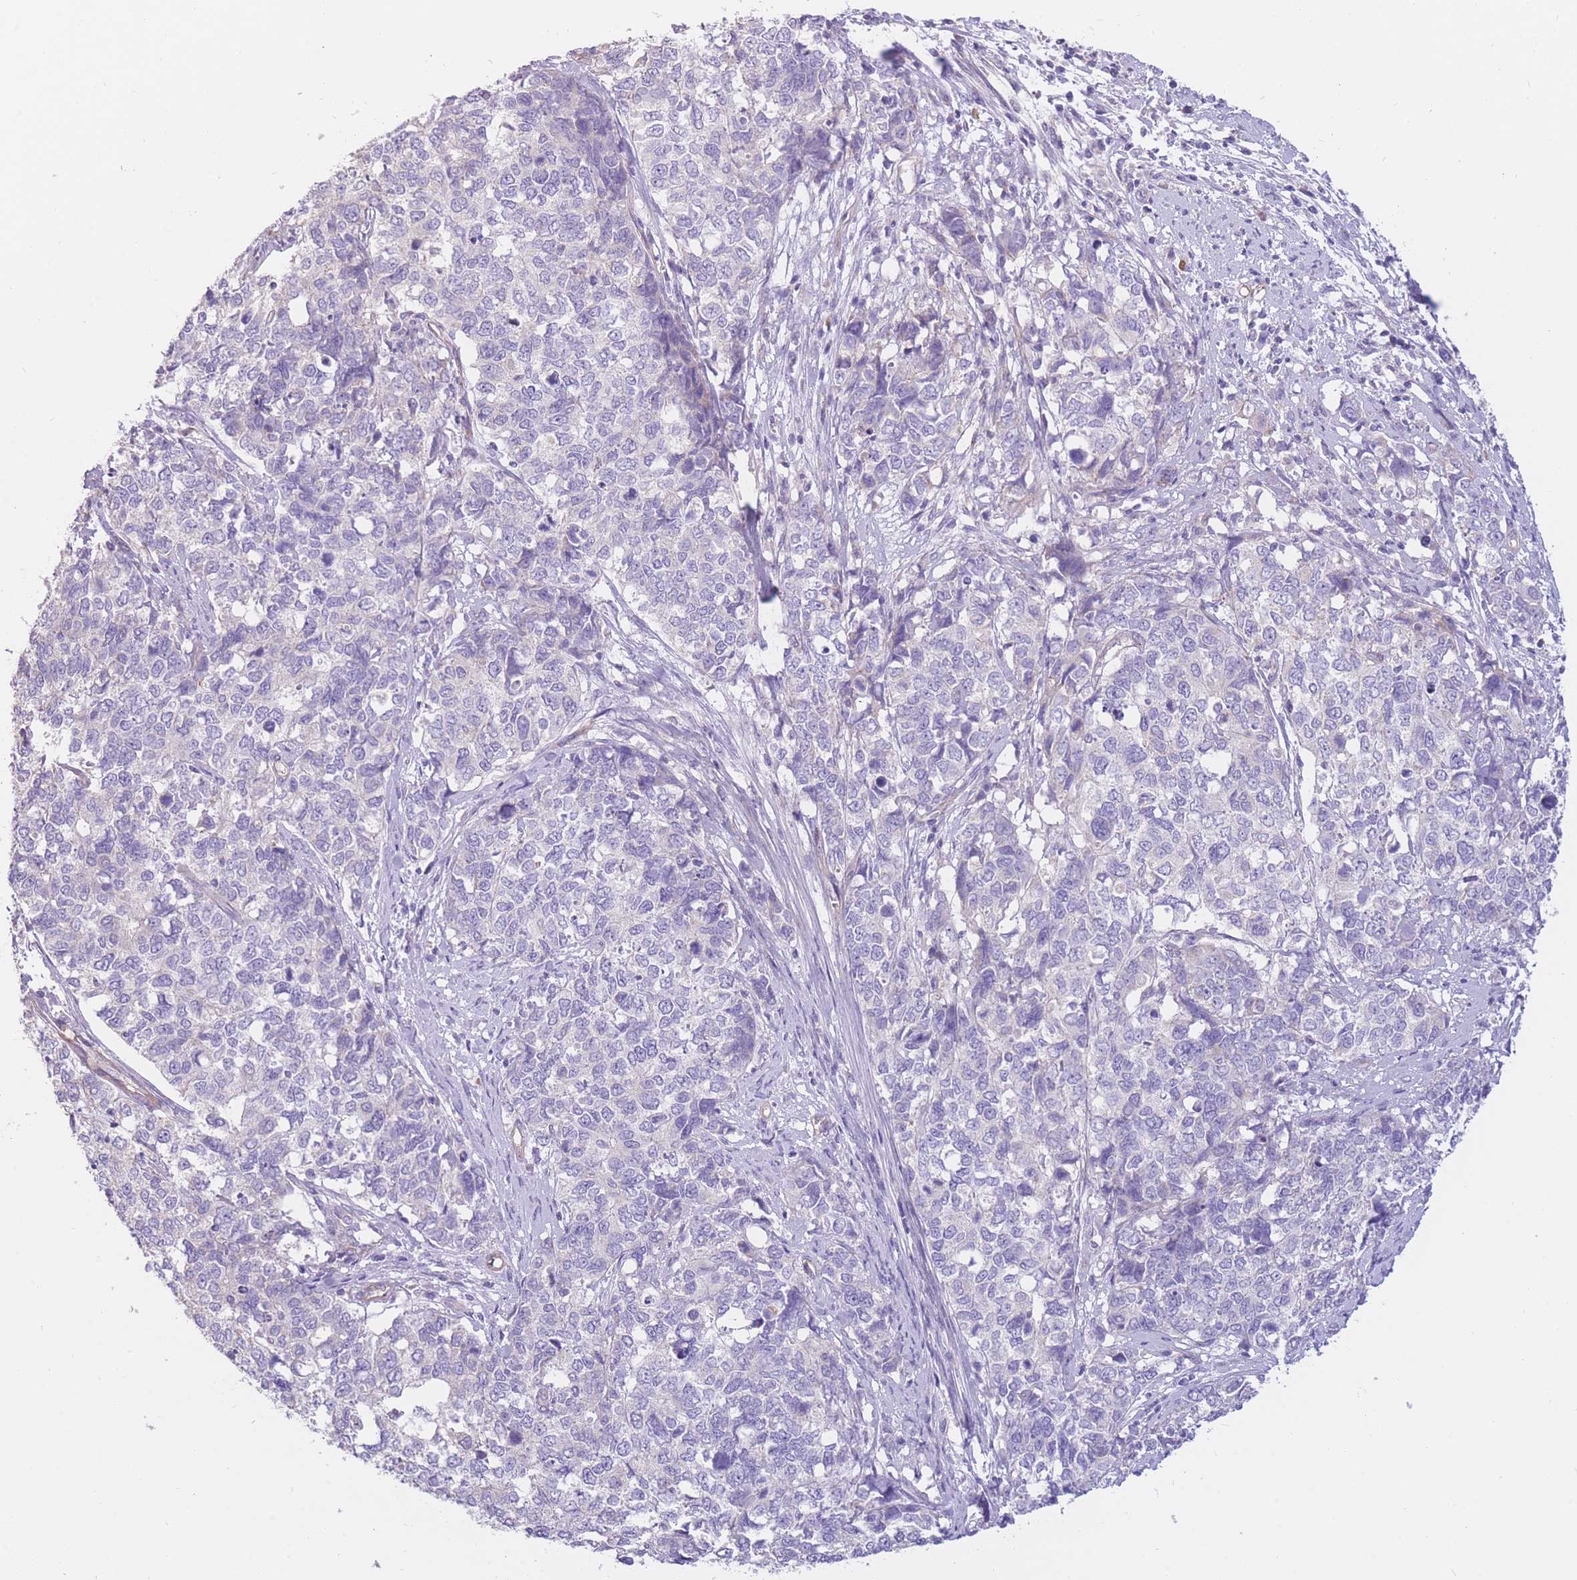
{"staining": {"intensity": "negative", "quantity": "none", "location": "none"}, "tissue": "cervical cancer", "cell_type": "Tumor cells", "image_type": "cancer", "snomed": [{"axis": "morphology", "description": "Squamous cell carcinoma, NOS"}, {"axis": "topography", "description": "Cervix"}], "caption": "DAB immunohistochemical staining of cervical cancer displays no significant positivity in tumor cells.", "gene": "SULT1A1", "patient": {"sex": "female", "age": 63}}